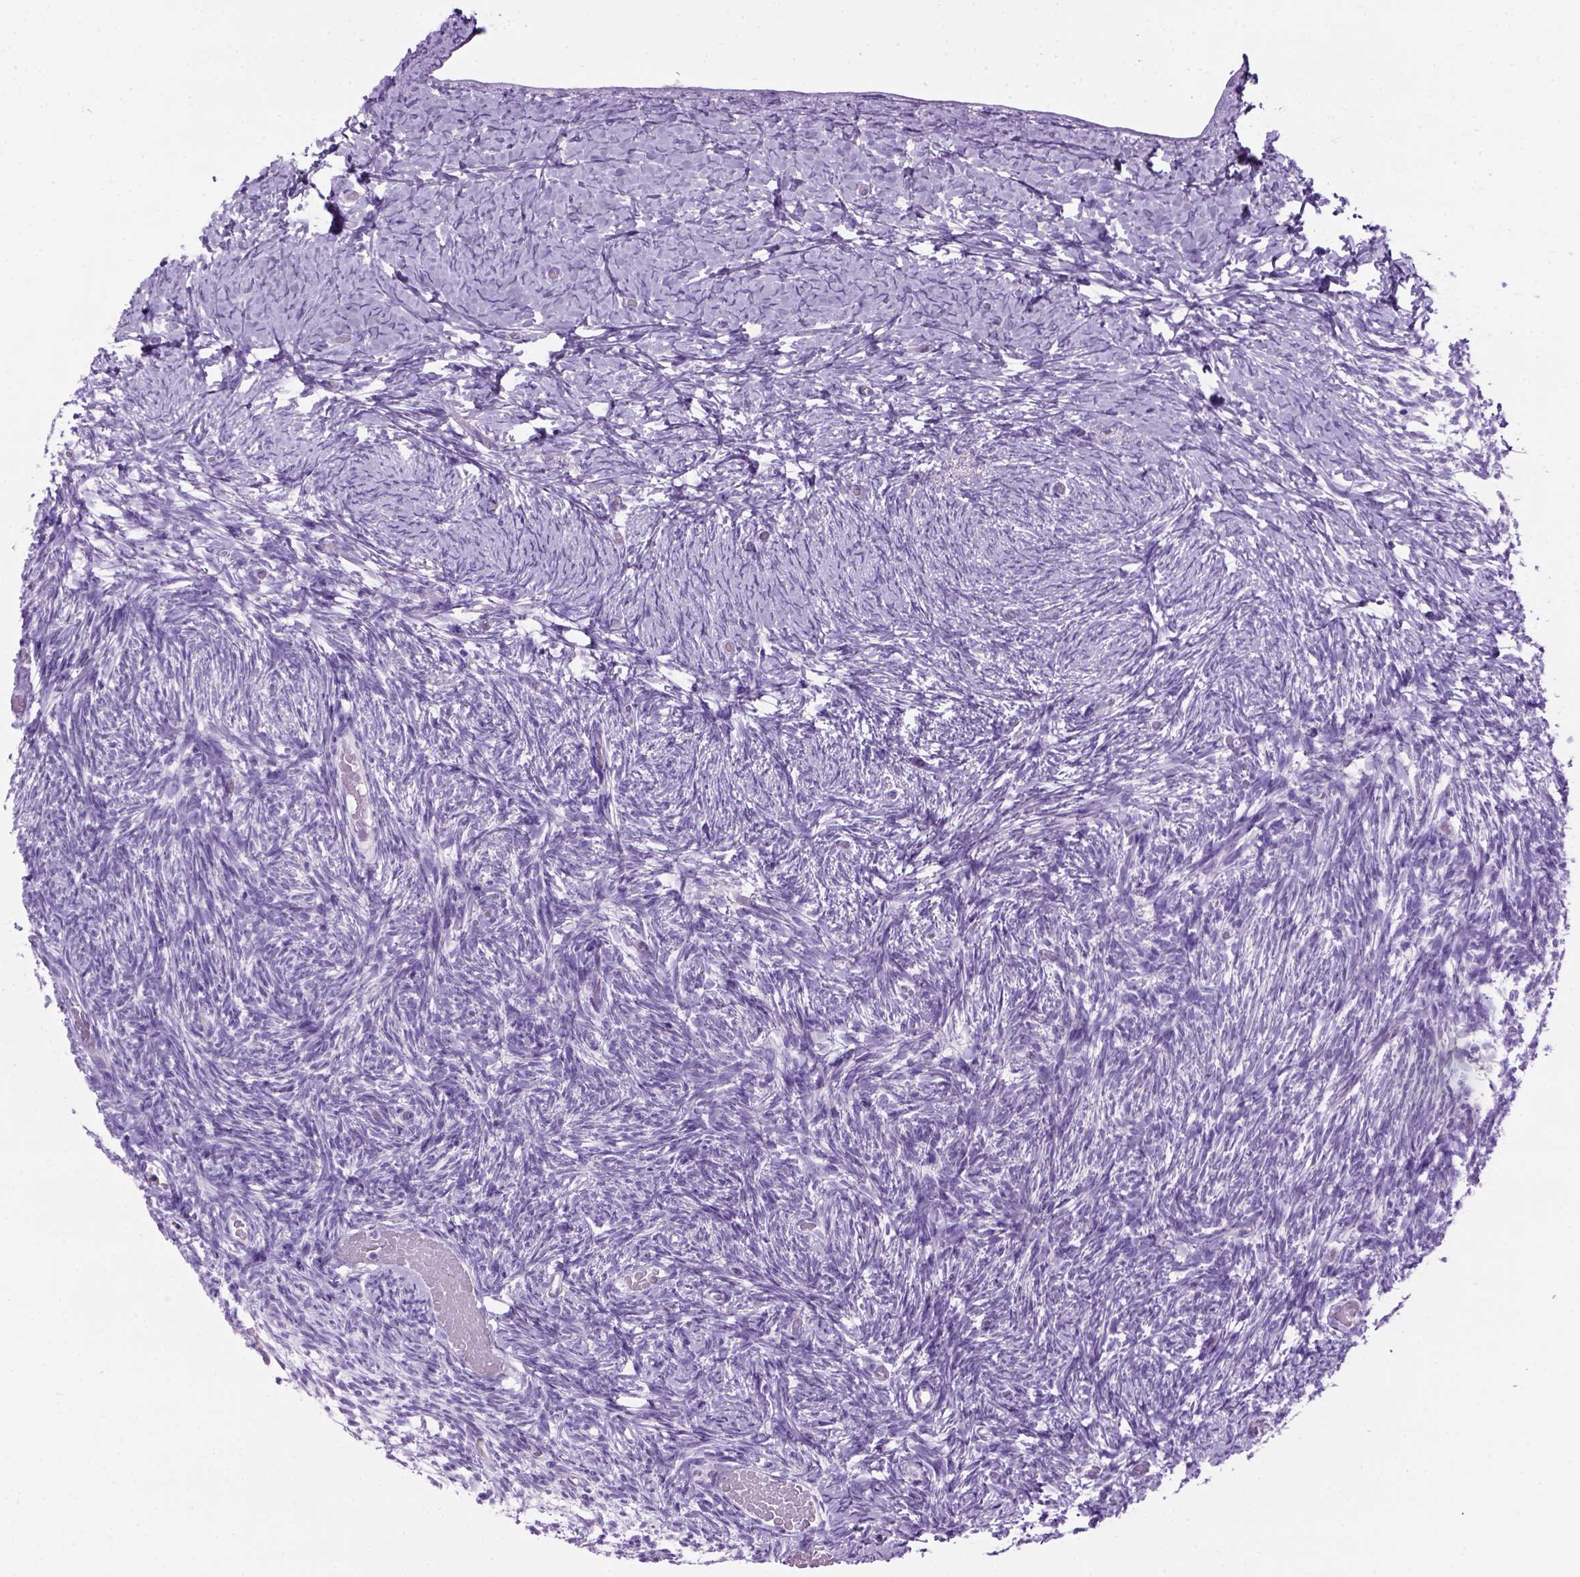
{"staining": {"intensity": "negative", "quantity": "none", "location": "none"}, "tissue": "ovary", "cell_type": "Ovarian stroma cells", "image_type": "normal", "snomed": [{"axis": "morphology", "description": "Normal tissue, NOS"}, {"axis": "topography", "description": "Ovary"}], "caption": "Immunohistochemistry (IHC) micrograph of normal ovary stained for a protein (brown), which reveals no positivity in ovarian stroma cells.", "gene": "GABRB2", "patient": {"sex": "female", "age": 39}}